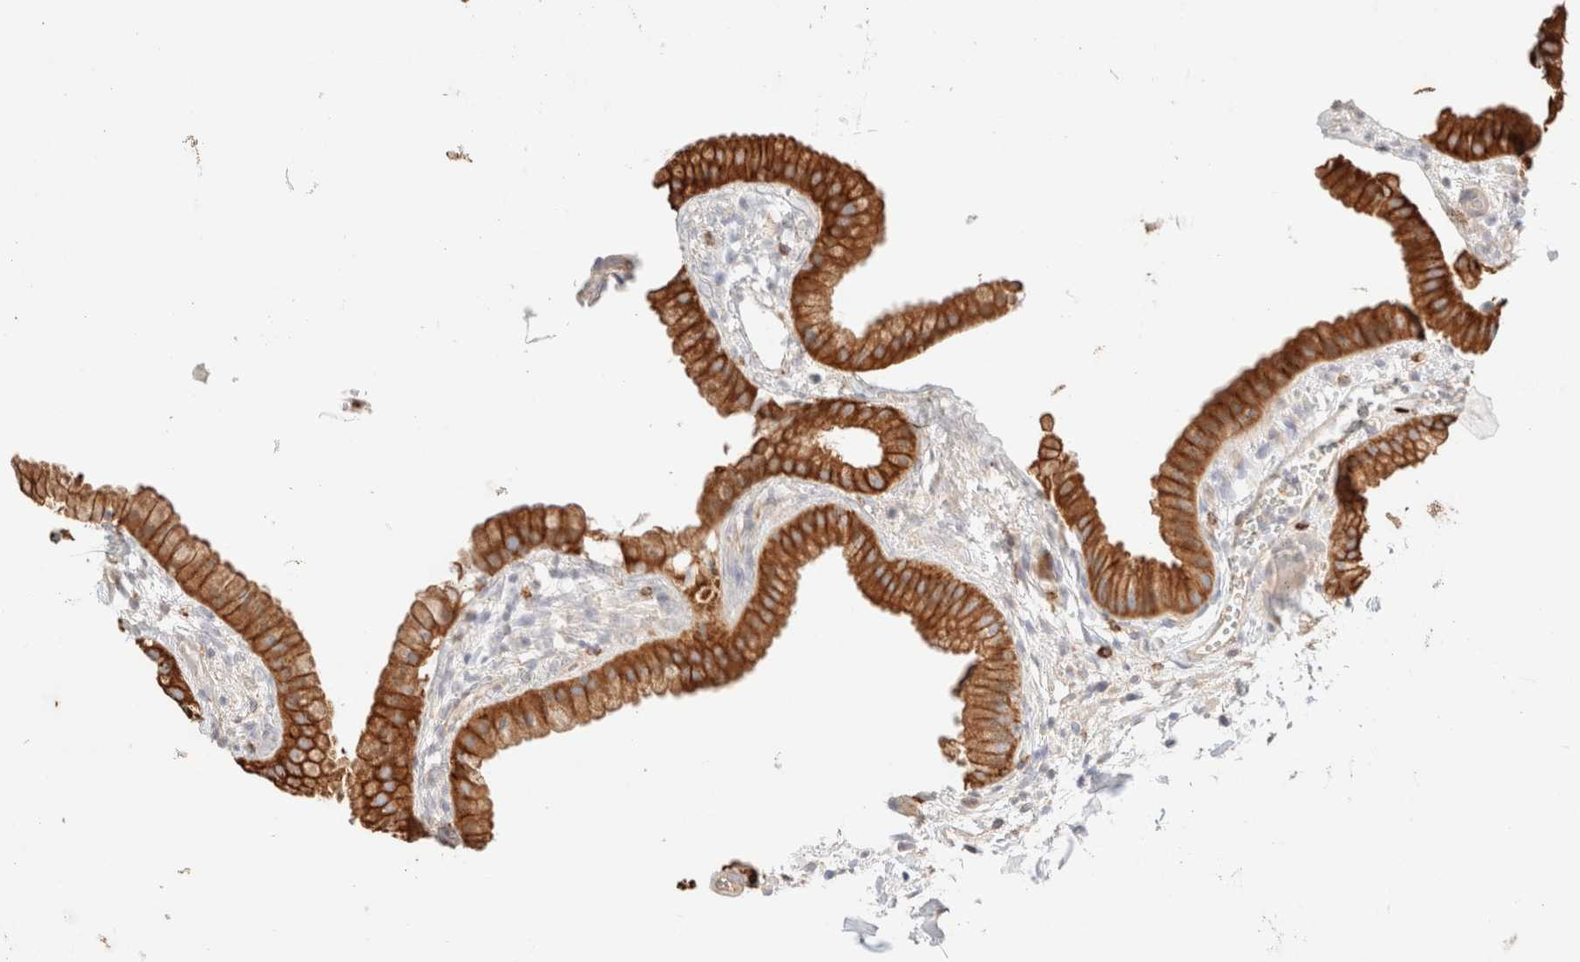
{"staining": {"intensity": "strong", "quantity": ">75%", "location": "cytoplasmic/membranous"}, "tissue": "gallbladder", "cell_type": "Glandular cells", "image_type": "normal", "snomed": [{"axis": "morphology", "description": "Normal tissue, NOS"}, {"axis": "topography", "description": "Gallbladder"}], "caption": "Immunohistochemistry image of unremarkable human gallbladder stained for a protein (brown), which displays high levels of strong cytoplasmic/membranous staining in approximately >75% of glandular cells.", "gene": "NIBAN2", "patient": {"sex": "female", "age": 64}}